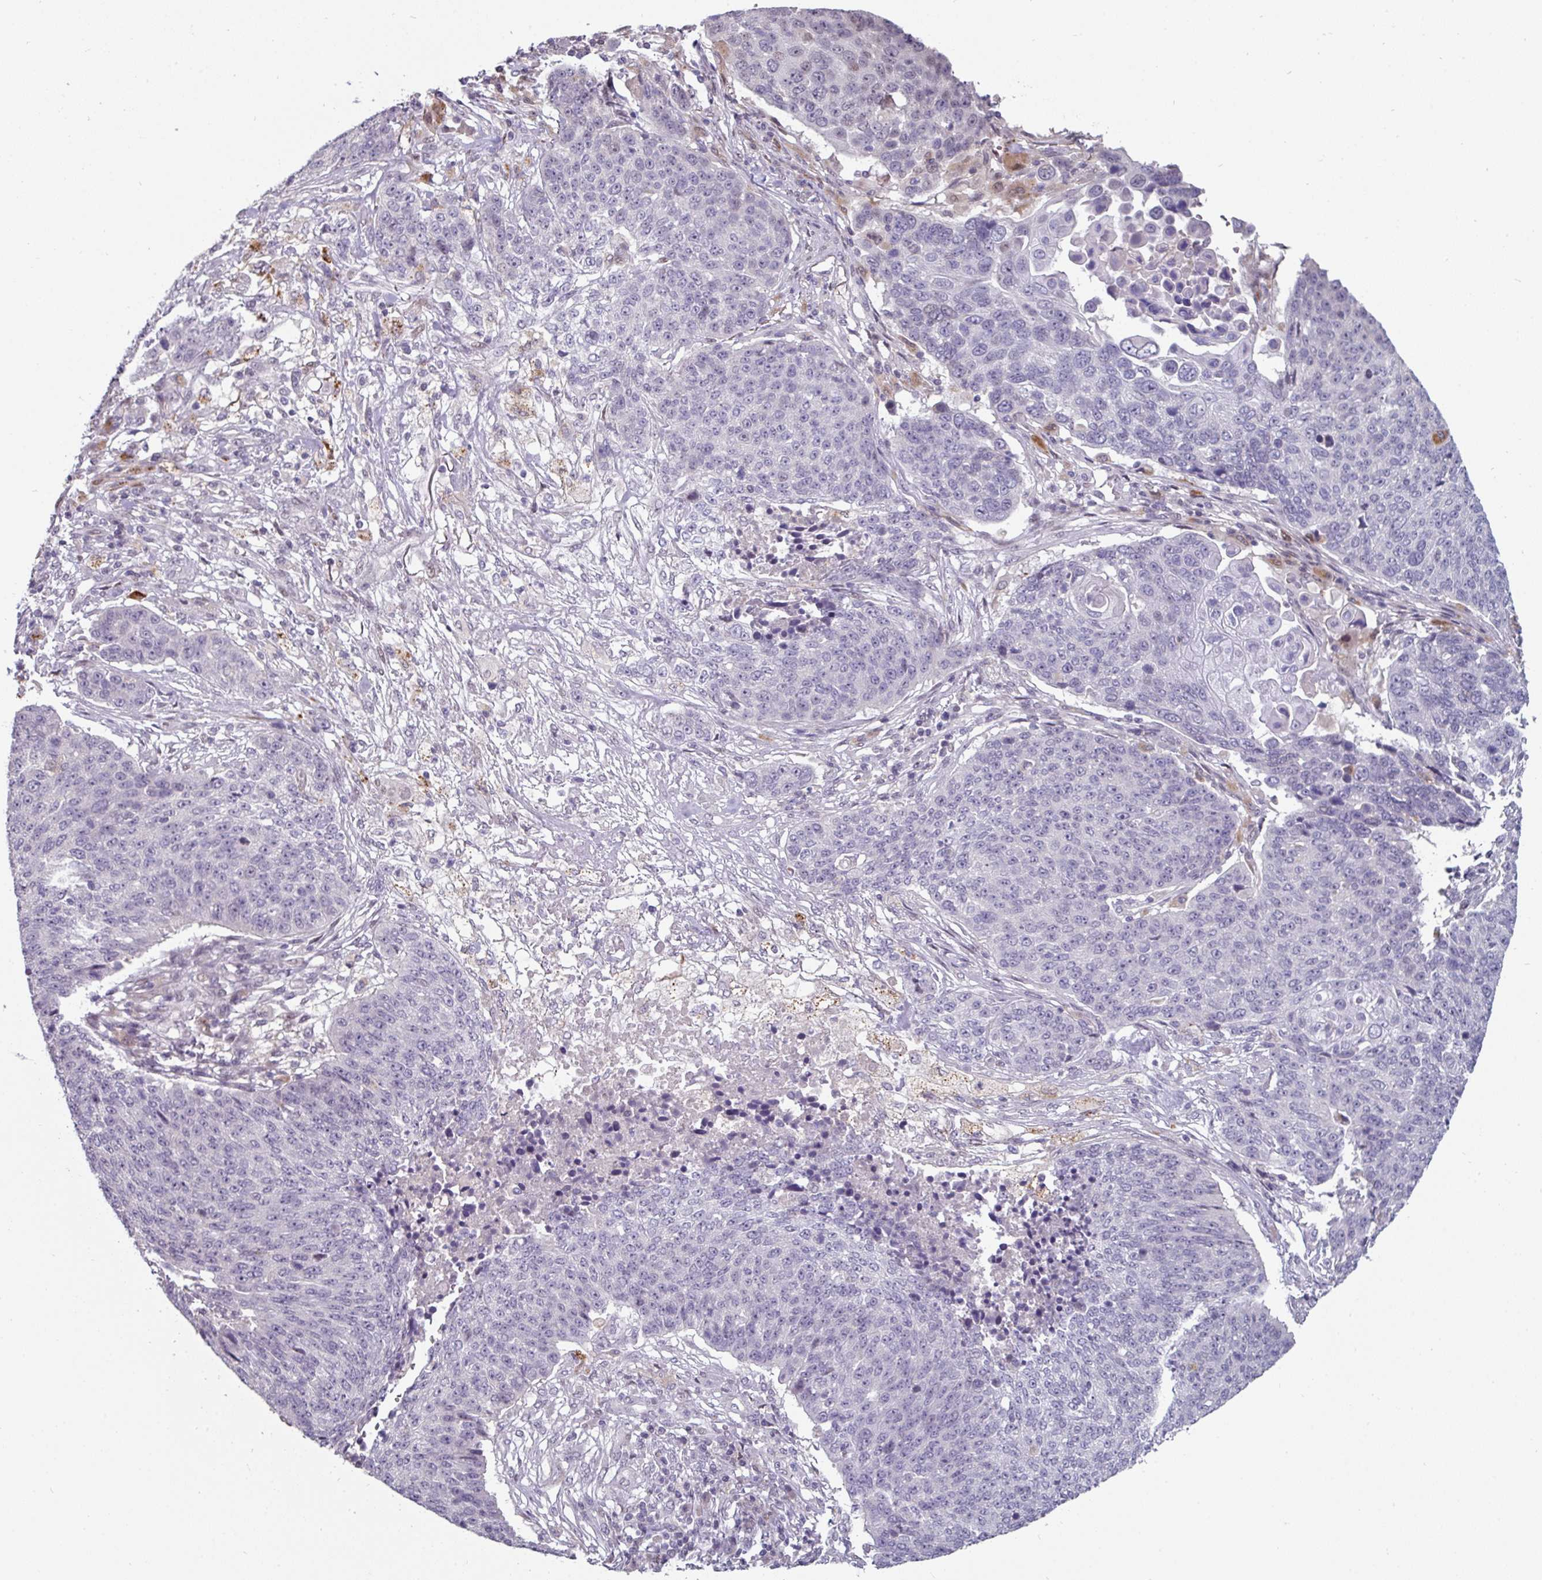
{"staining": {"intensity": "negative", "quantity": "none", "location": "none"}, "tissue": "lung cancer", "cell_type": "Tumor cells", "image_type": "cancer", "snomed": [{"axis": "morphology", "description": "Normal tissue, NOS"}, {"axis": "morphology", "description": "Squamous cell carcinoma, NOS"}, {"axis": "topography", "description": "Lymph node"}, {"axis": "topography", "description": "Lung"}], "caption": "A micrograph of human lung cancer is negative for staining in tumor cells. The staining is performed using DAB (3,3'-diaminobenzidine) brown chromogen with nuclei counter-stained in using hematoxylin.", "gene": "SWSAP1", "patient": {"sex": "male", "age": 66}}